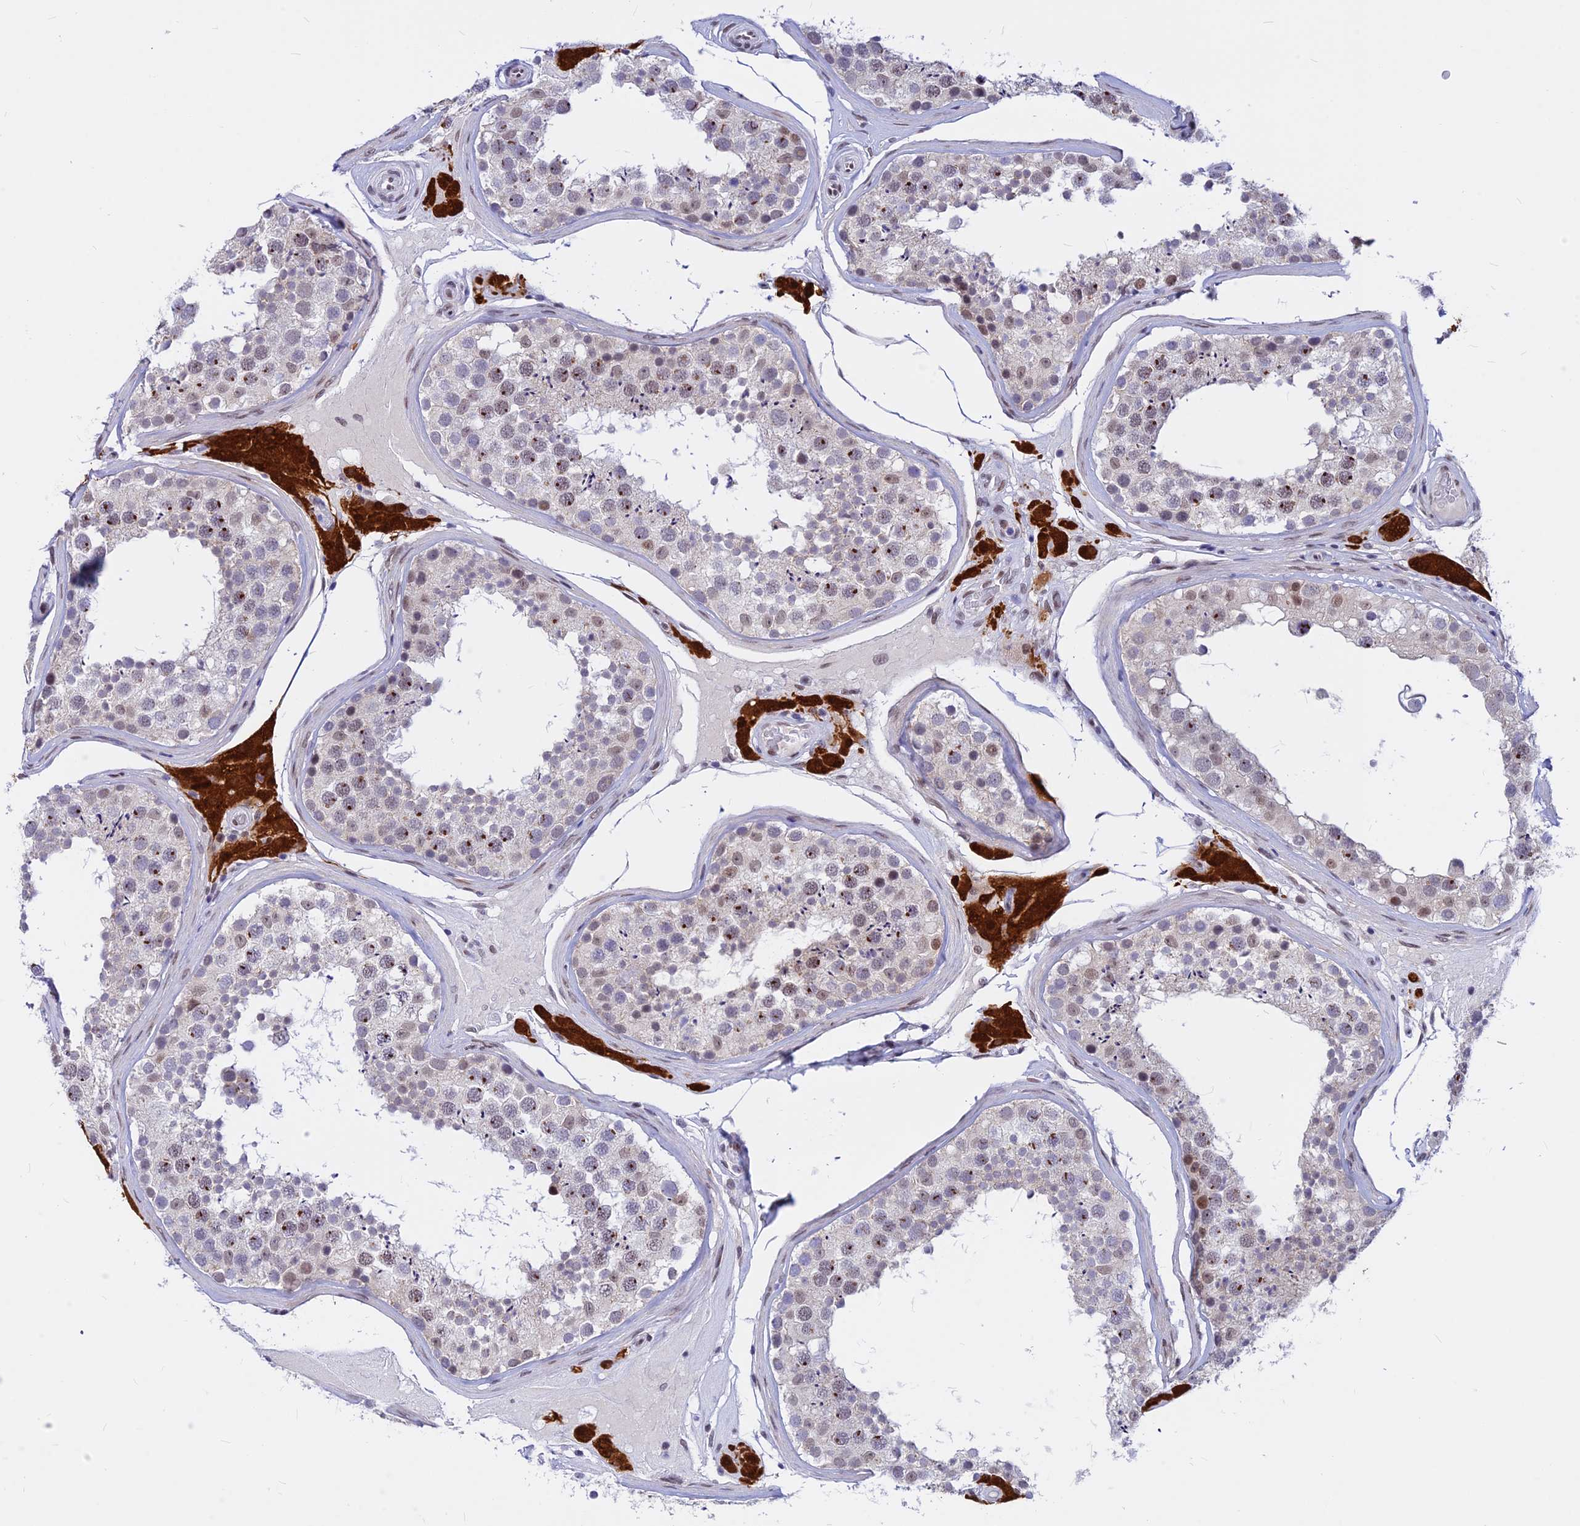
{"staining": {"intensity": "moderate", "quantity": "<25%", "location": "nuclear"}, "tissue": "testis", "cell_type": "Cells in seminiferous ducts", "image_type": "normal", "snomed": [{"axis": "morphology", "description": "Normal tissue, NOS"}, {"axis": "topography", "description": "Testis"}], "caption": "Immunohistochemistry photomicrograph of normal human testis stained for a protein (brown), which reveals low levels of moderate nuclear staining in approximately <25% of cells in seminiferous ducts.", "gene": "KCTD13", "patient": {"sex": "male", "age": 46}}